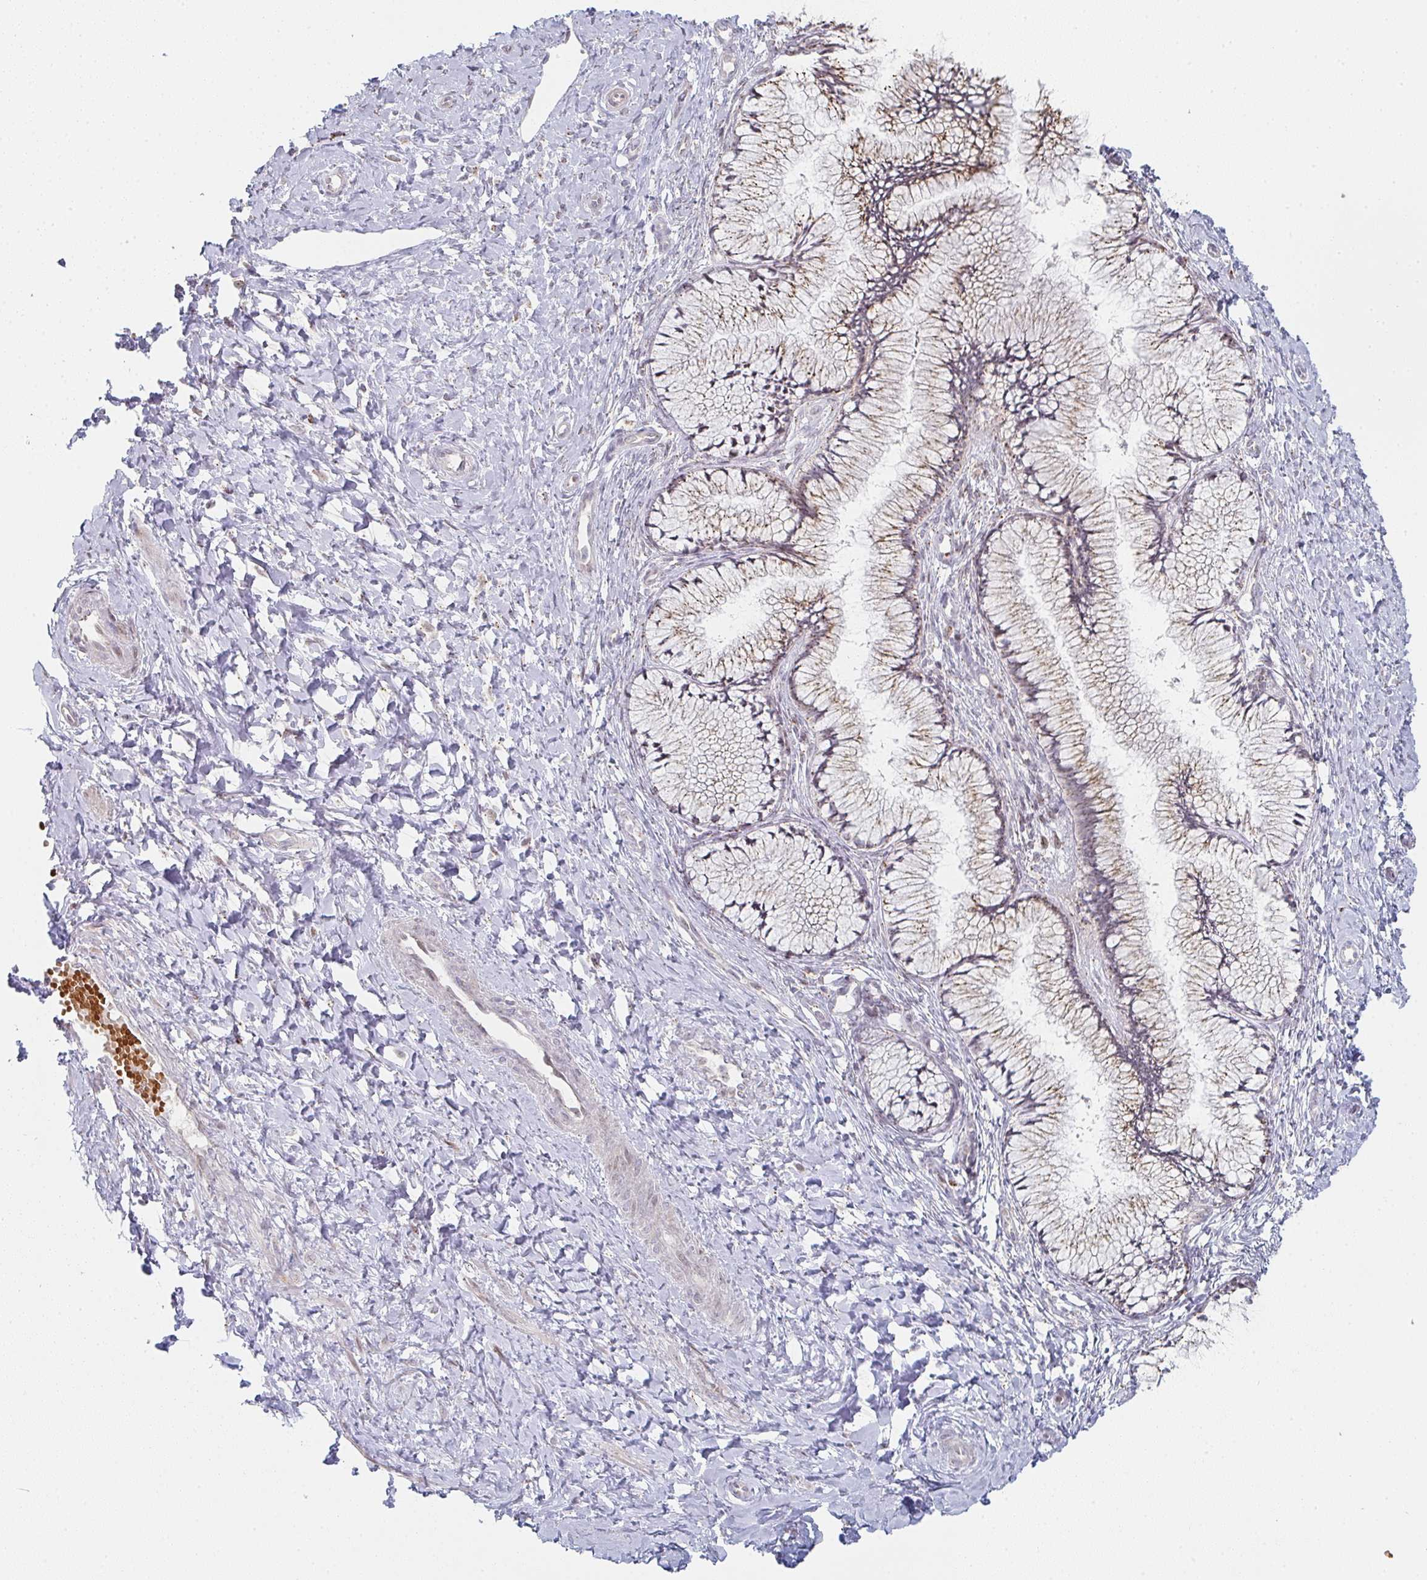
{"staining": {"intensity": "weak", "quantity": "25%-75%", "location": "cytoplasmic/membranous"}, "tissue": "cervix", "cell_type": "Glandular cells", "image_type": "normal", "snomed": [{"axis": "morphology", "description": "Normal tissue, NOS"}, {"axis": "topography", "description": "Cervix"}], "caption": "Immunohistochemistry staining of normal cervix, which demonstrates low levels of weak cytoplasmic/membranous positivity in about 25%-75% of glandular cells indicating weak cytoplasmic/membranous protein positivity. The staining was performed using DAB (3,3'-diaminobenzidine) (brown) for protein detection and nuclei were counterstained in hematoxylin (blue).", "gene": "ZNF526", "patient": {"sex": "female", "age": 37}}